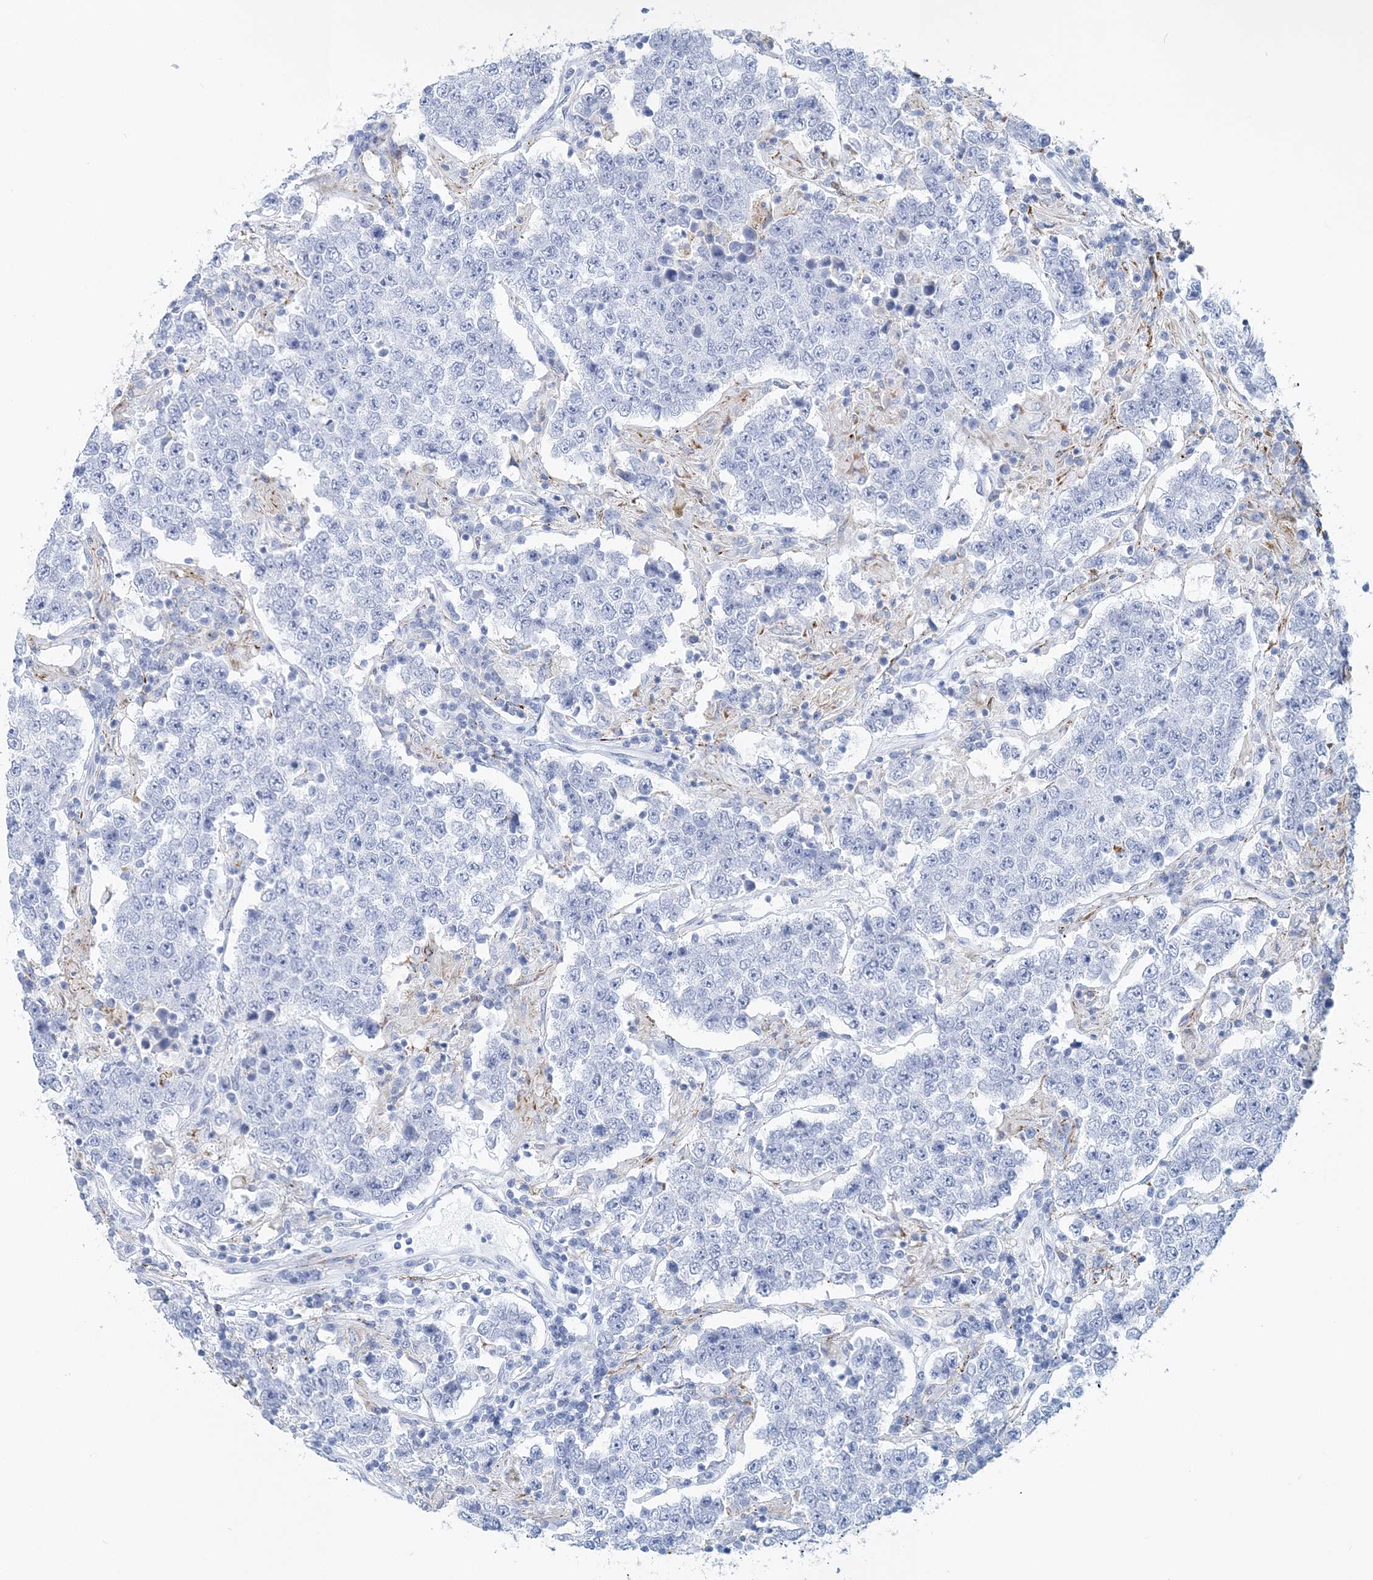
{"staining": {"intensity": "negative", "quantity": "none", "location": "none"}, "tissue": "testis cancer", "cell_type": "Tumor cells", "image_type": "cancer", "snomed": [{"axis": "morphology", "description": "Normal tissue, NOS"}, {"axis": "morphology", "description": "Urothelial carcinoma, High grade"}, {"axis": "morphology", "description": "Seminoma, NOS"}, {"axis": "morphology", "description": "Carcinoma, Embryonal, NOS"}, {"axis": "topography", "description": "Urinary bladder"}, {"axis": "topography", "description": "Testis"}], "caption": "IHC of human testis embryonal carcinoma exhibits no expression in tumor cells.", "gene": "NKX6-1", "patient": {"sex": "male", "age": 41}}